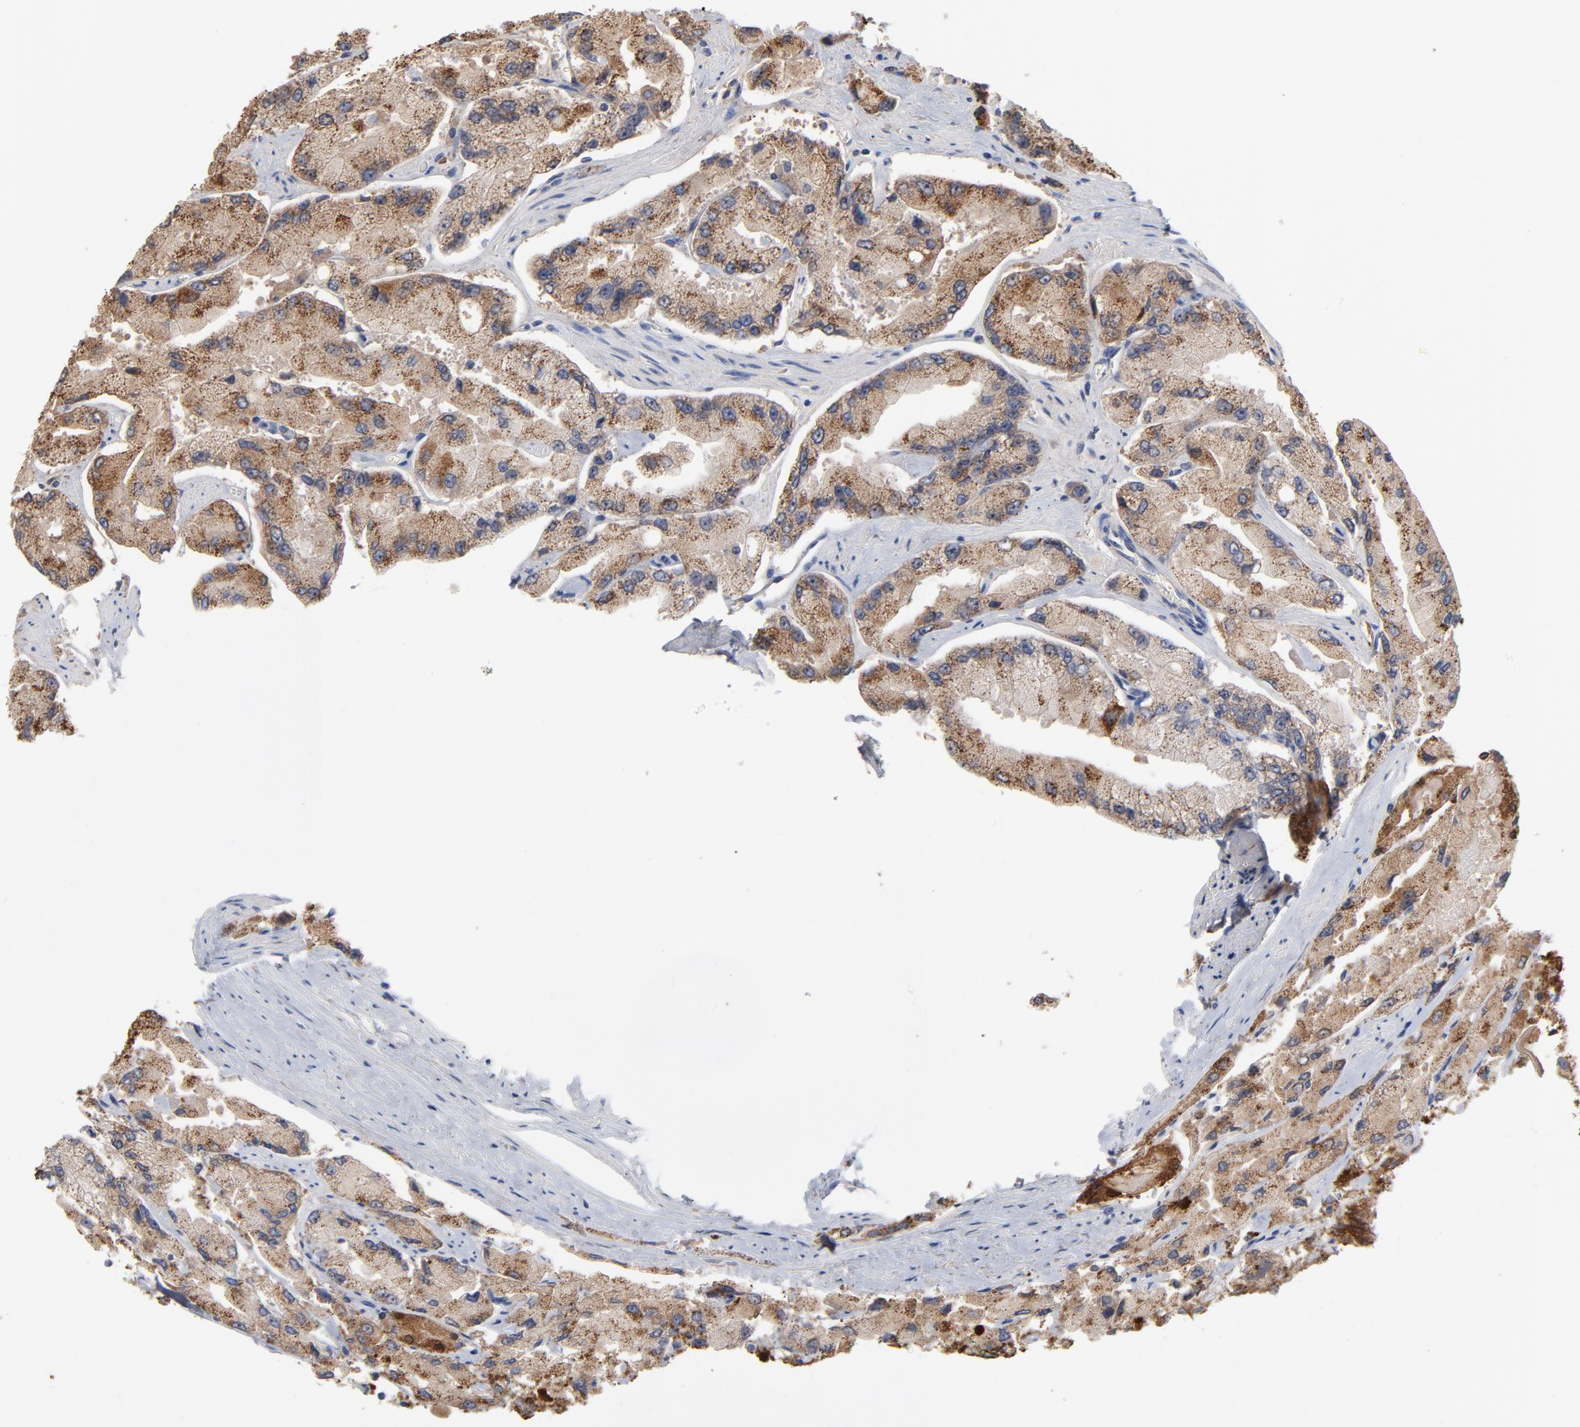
{"staining": {"intensity": "moderate", "quantity": ">75%", "location": "cytoplasmic/membranous"}, "tissue": "prostate cancer", "cell_type": "Tumor cells", "image_type": "cancer", "snomed": [{"axis": "morphology", "description": "Adenocarcinoma, High grade"}, {"axis": "topography", "description": "Prostate"}], "caption": "Prostate cancer tissue displays moderate cytoplasmic/membranous staining in about >75% of tumor cells", "gene": "CPE", "patient": {"sex": "male", "age": 58}}